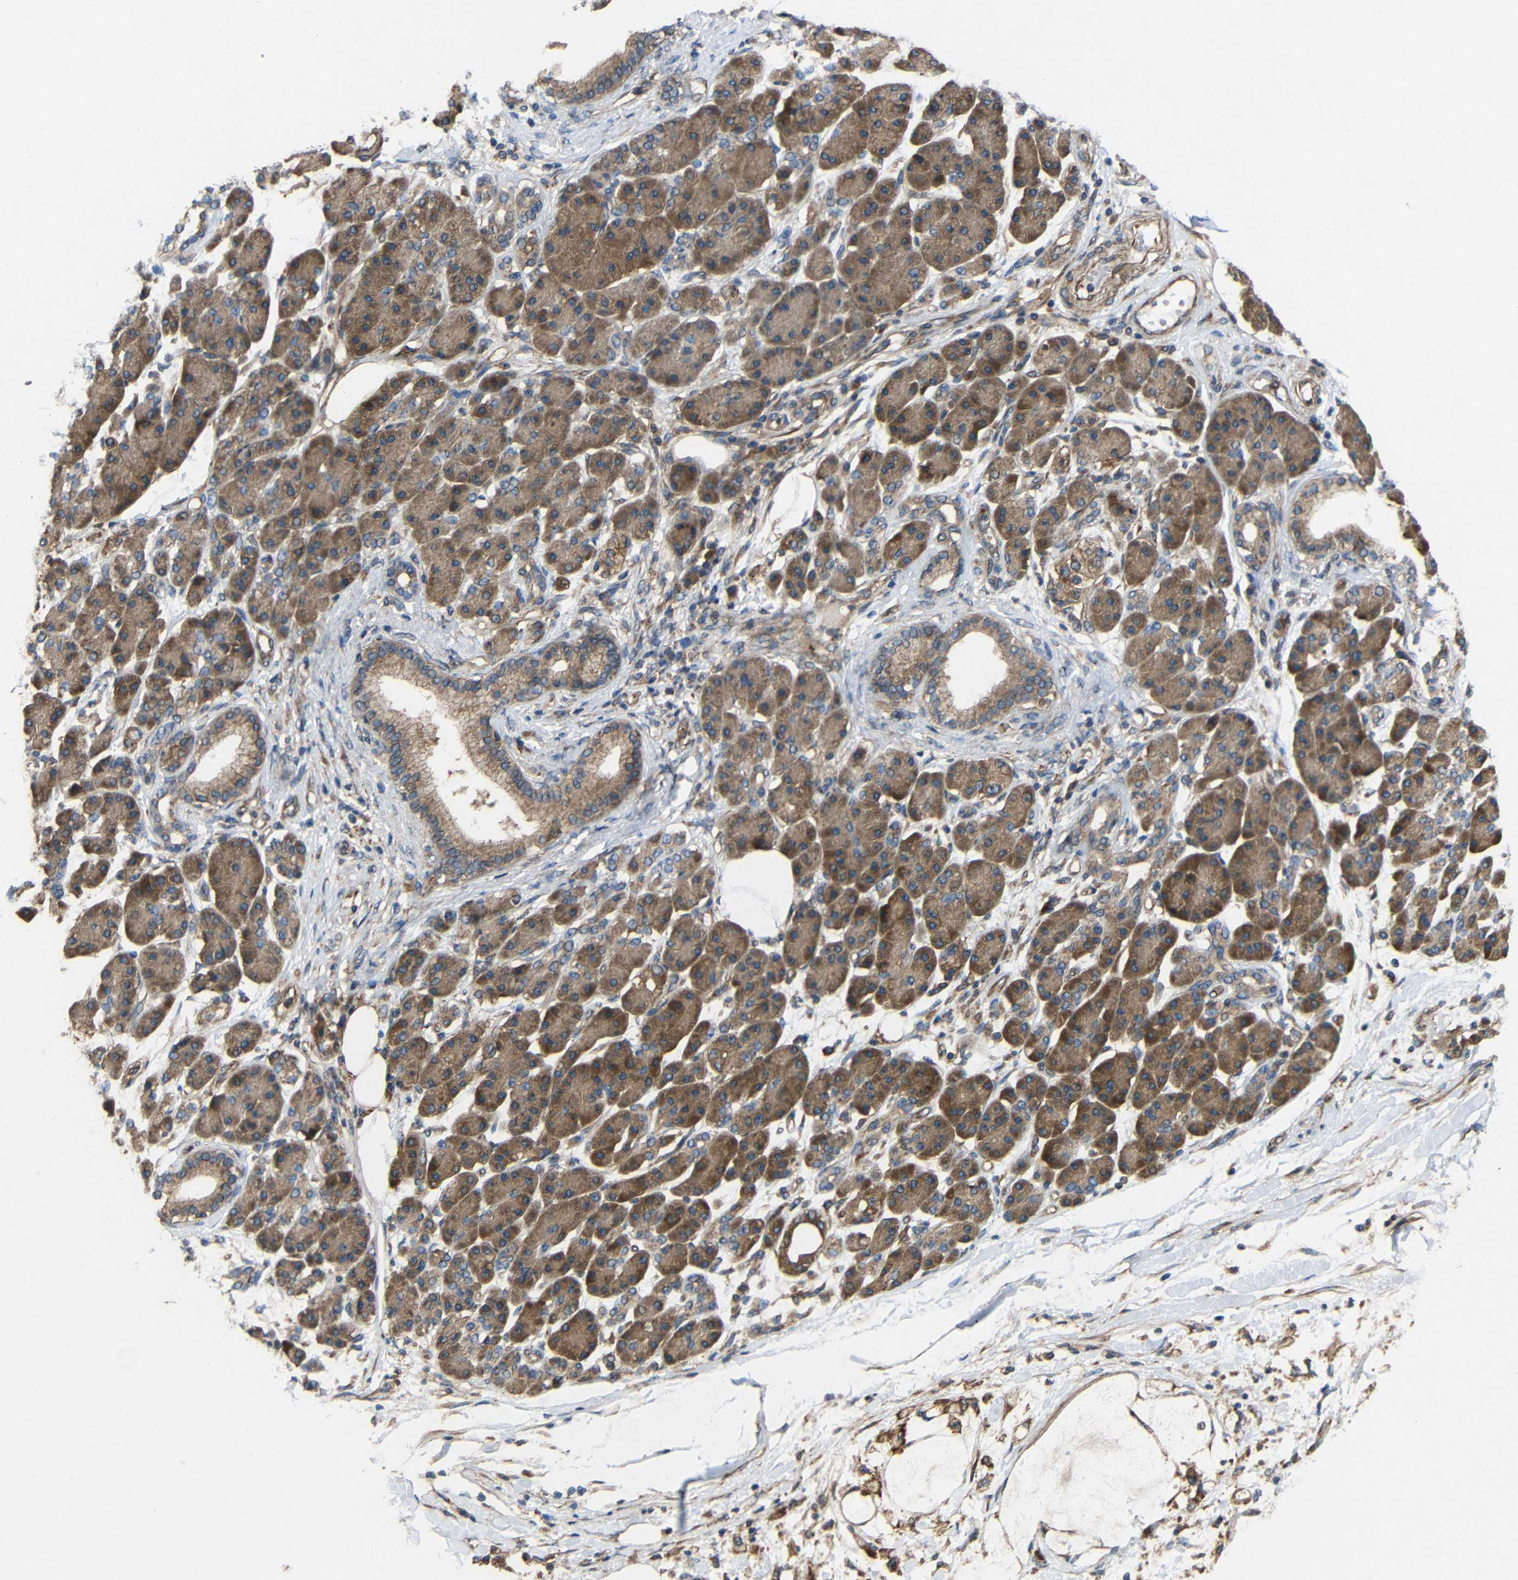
{"staining": {"intensity": "moderate", "quantity": ">75%", "location": "cytoplasmic/membranous"}, "tissue": "pancreatic cancer", "cell_type": "Tumor cells", "image_type": "cancer", "snomed": [{"axis": "morphology", "description": "Adenocarcinoma, NOS"}, {"axis": "morphology", "description": "Adenocarcinoma, metastatic, NOS"}, {"axis": "topography", "description": "Lymph node"}, {"axis": "topography", "description": "Pancreas"}, {"axis": "topography", "description": "Duodenum"}], "caption": "This is a photomicrograph of immunohistochemistry (IHC) staining of pancreatic cancer, which shows moderate positivity in the cytoplasmic/membranous of tumor cells.", "gene": "EIF2S1", "patient": {"sex": "female", "age": 64}}